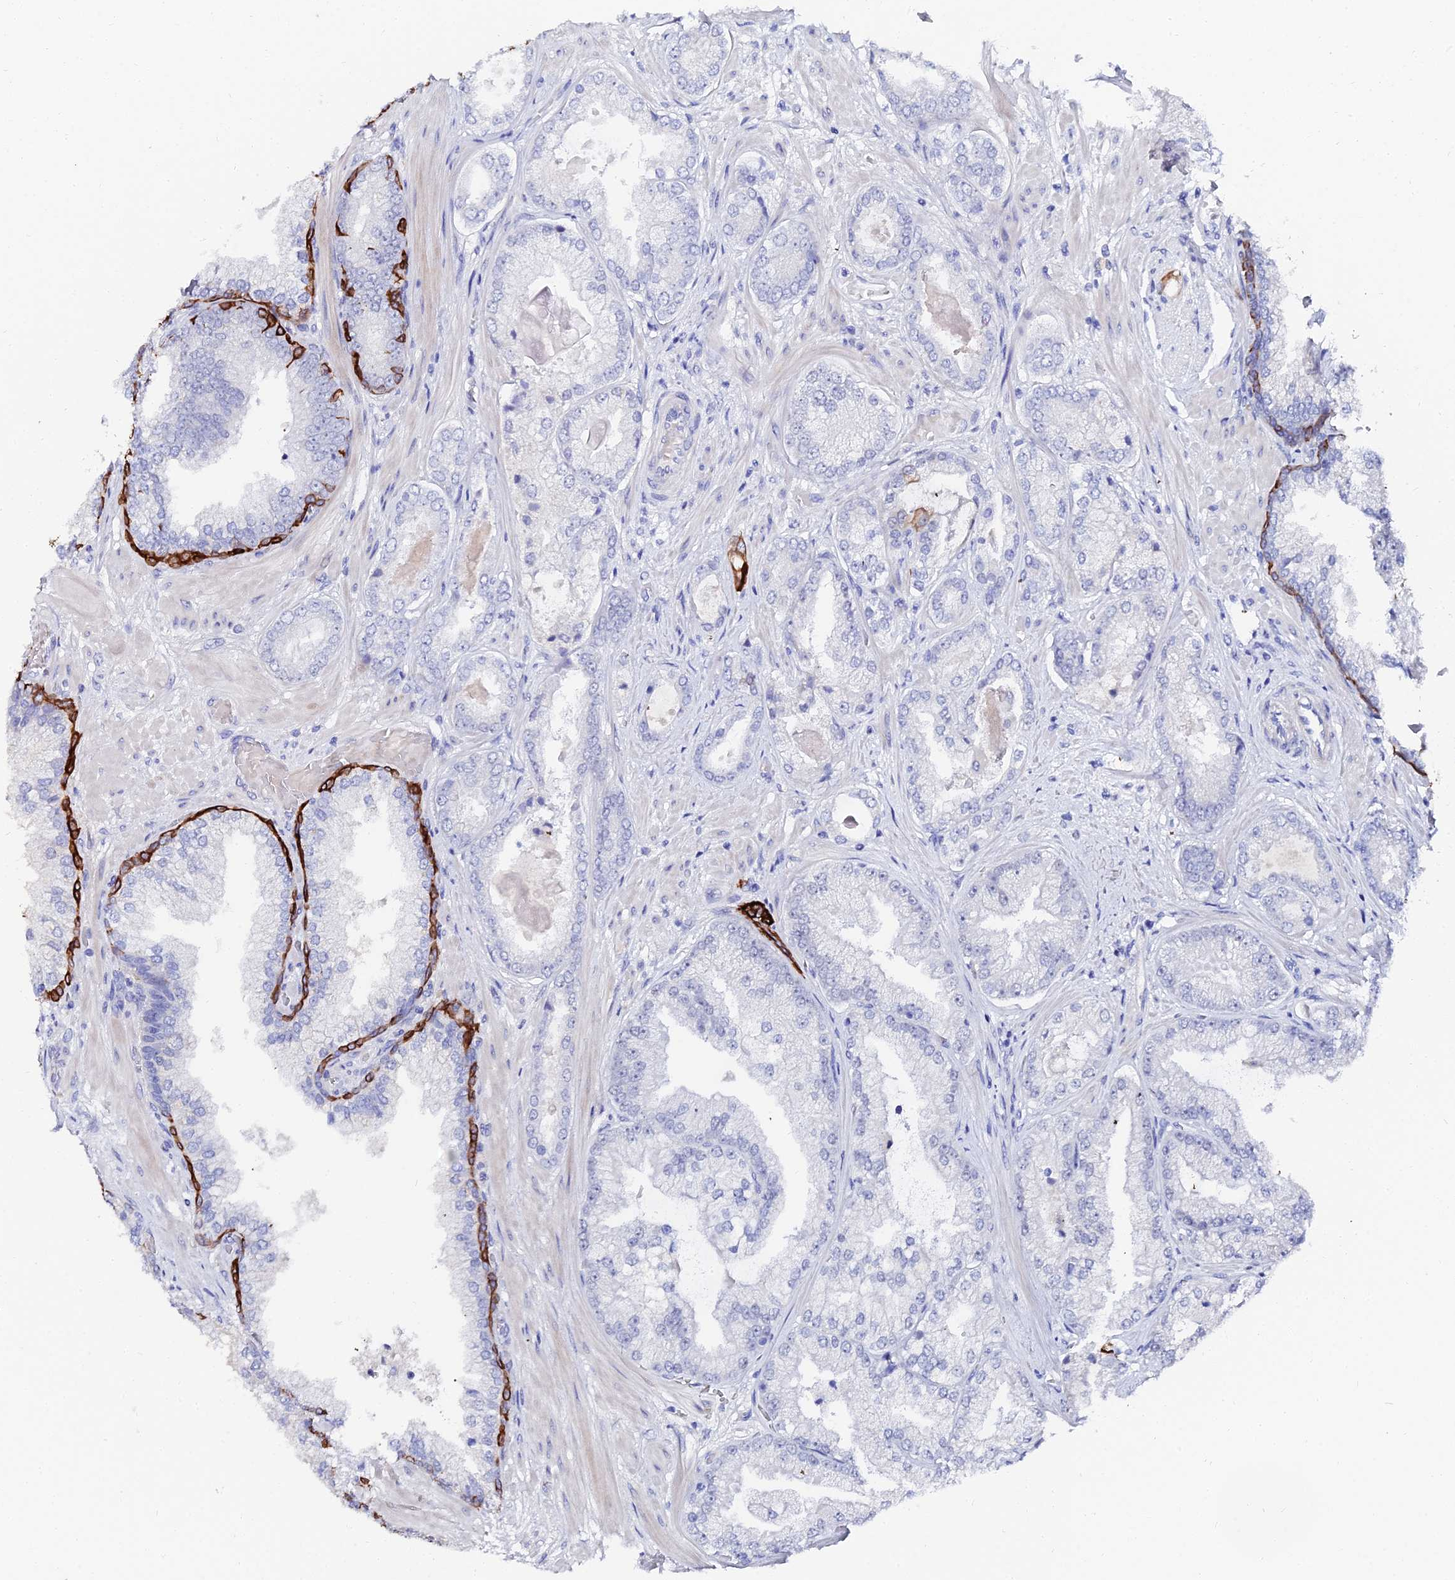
{"staining": {"intensity": "negative", "quantity": "none", "location": "none"}, "tissue": "prostate cancer", "cell_type": "Tumor cells", "image_type": "cancer", "snomed": [{"axis": "morphology", "description": "Adenocarcinoma, Low grade"}, {"axis": "topography", "description": "Prostate"}], "caption": "Adenocarcinoma (low-grade) (prostate) was stained to show a protein in brown. There is no significant expression in tumor cells.", "gene": "KRT17", "patient": {"sex": "male", "age": 57}}